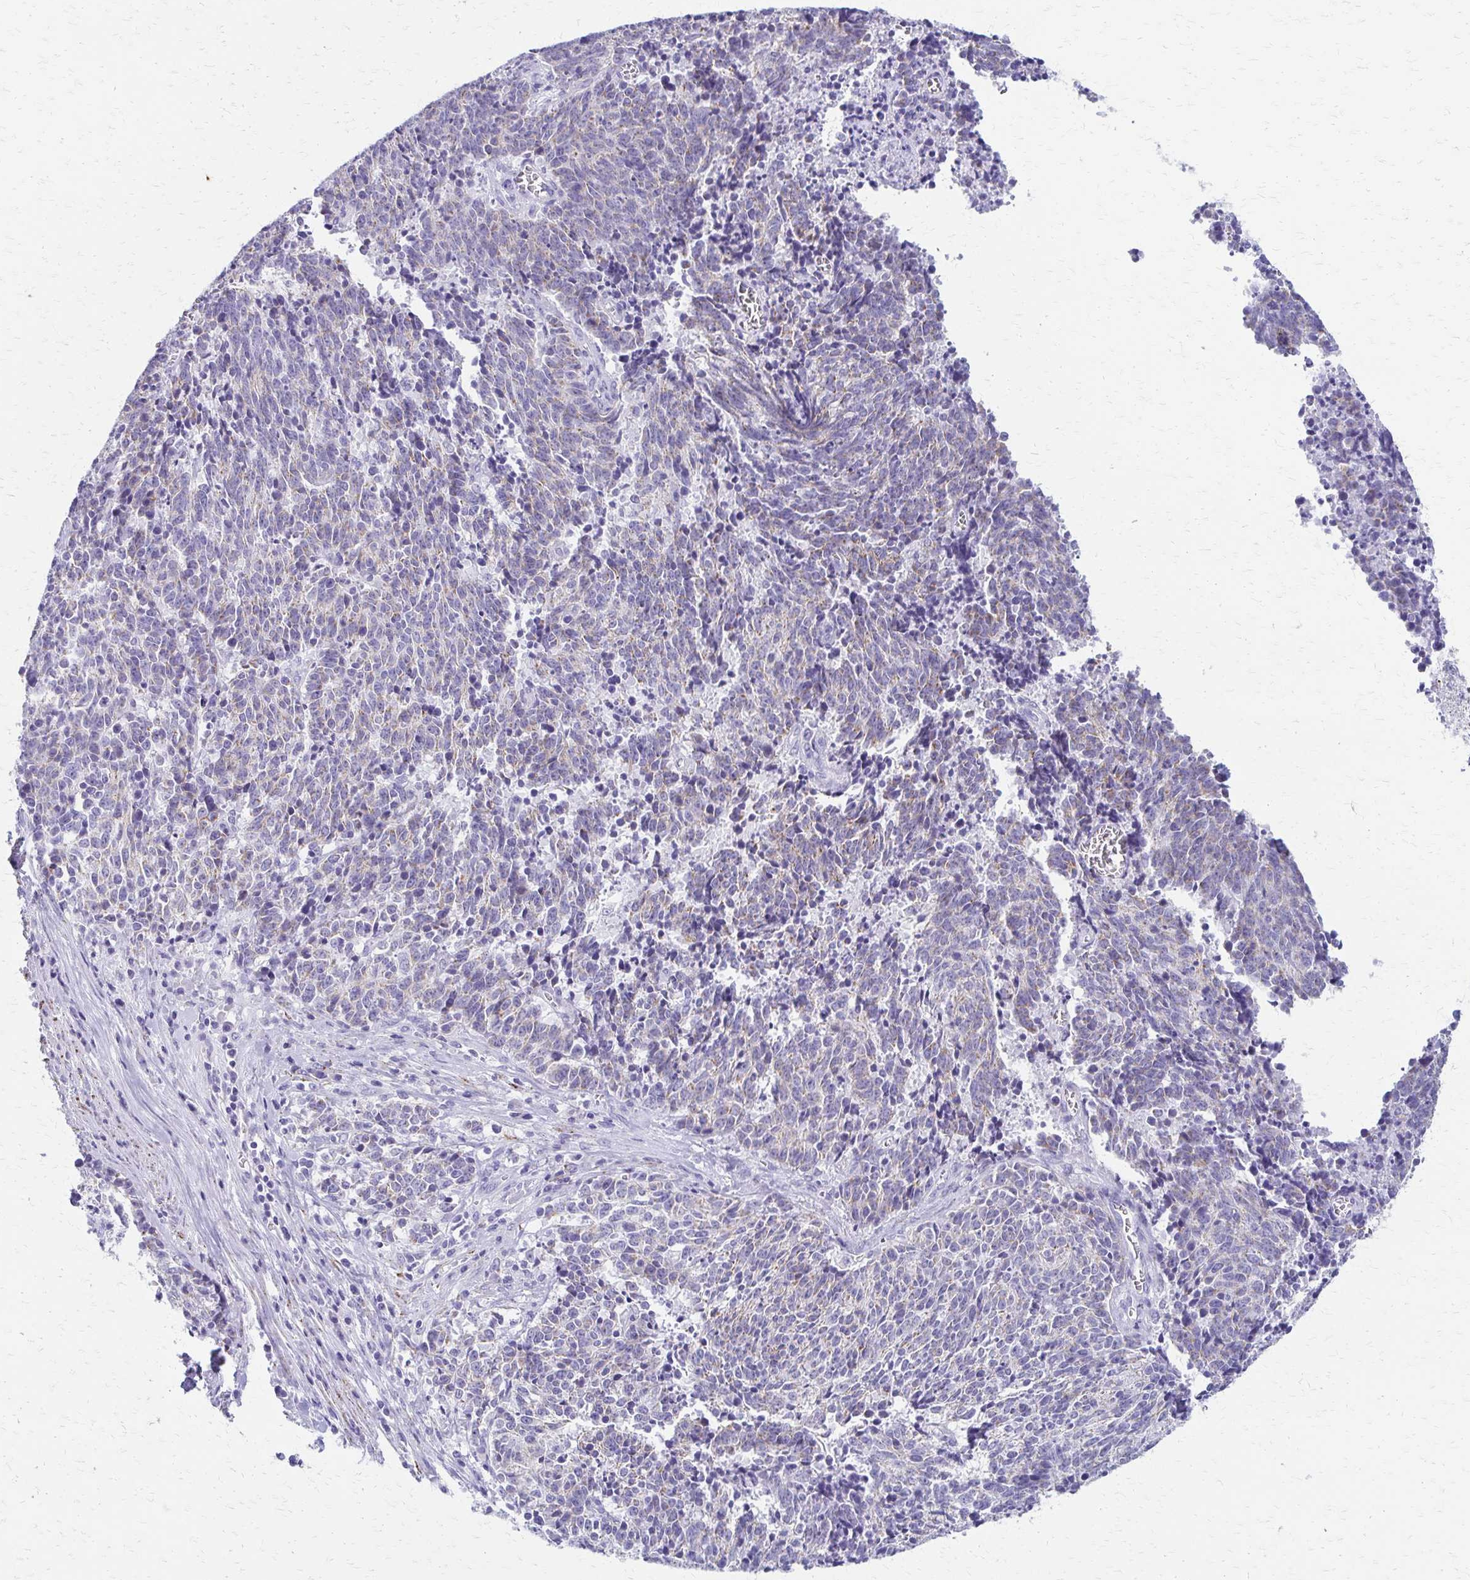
{"staining": {"intensity": "weak", "quantity": "<25%", "location": "cytoplasmic/membranous"}, "tissue": "cervical cancer", "cell_type": "Tumor cells", "image_type": "cancer", "snomed": [{"axis": "morphology", "description": "Squamous cell carcinoma, NOS"}, {"axis": "topography", "description": "Cervix"}], "caption": "Protein analysis of squamous cell carcinoma (cervical) demonstrates no significant expression in tumor cells.", "gene": "ZSCAN5B", "patient": {"sex": "female", "age": 29}}